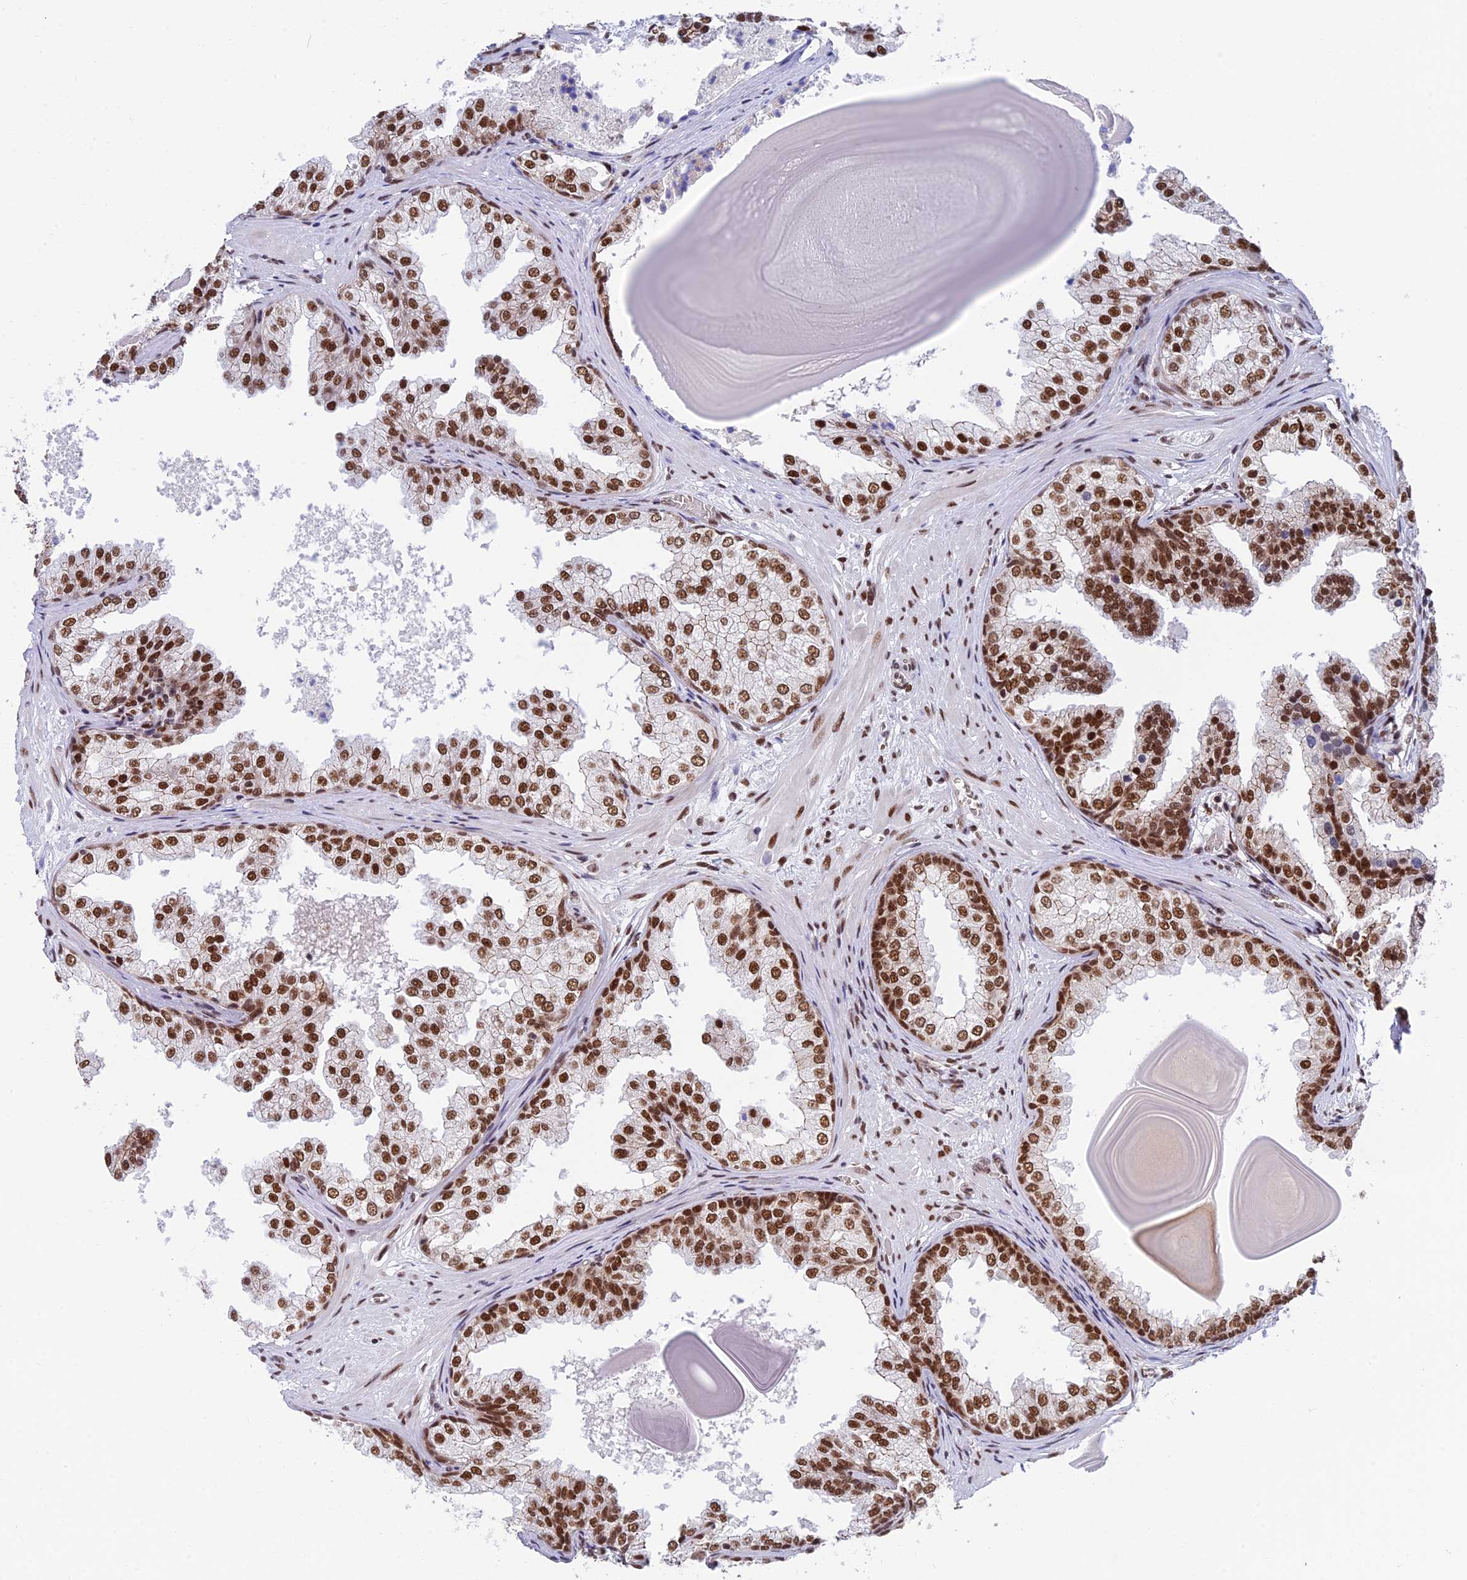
{"staining": {"intensity": "strong", "quantity": ">75%", "location": "nuclear"}, "tissue": "prostate", "cell_type": "Glandular cells", "image_type": "normal", "snomed": [{"axis": "morphology", "description": "Normal tissue, NOS"}, {"axis": "topography", "description": "Prostate"}], "caption": "A brown stain highlights strong nuclear expression of a protein in glandular cells of normal prostate. (brown staining indicates protein expression, while blue staining denotes nuclei).", "gene": "EEF1AKMT3", "patient": {"sex": "male", "age": 48}}